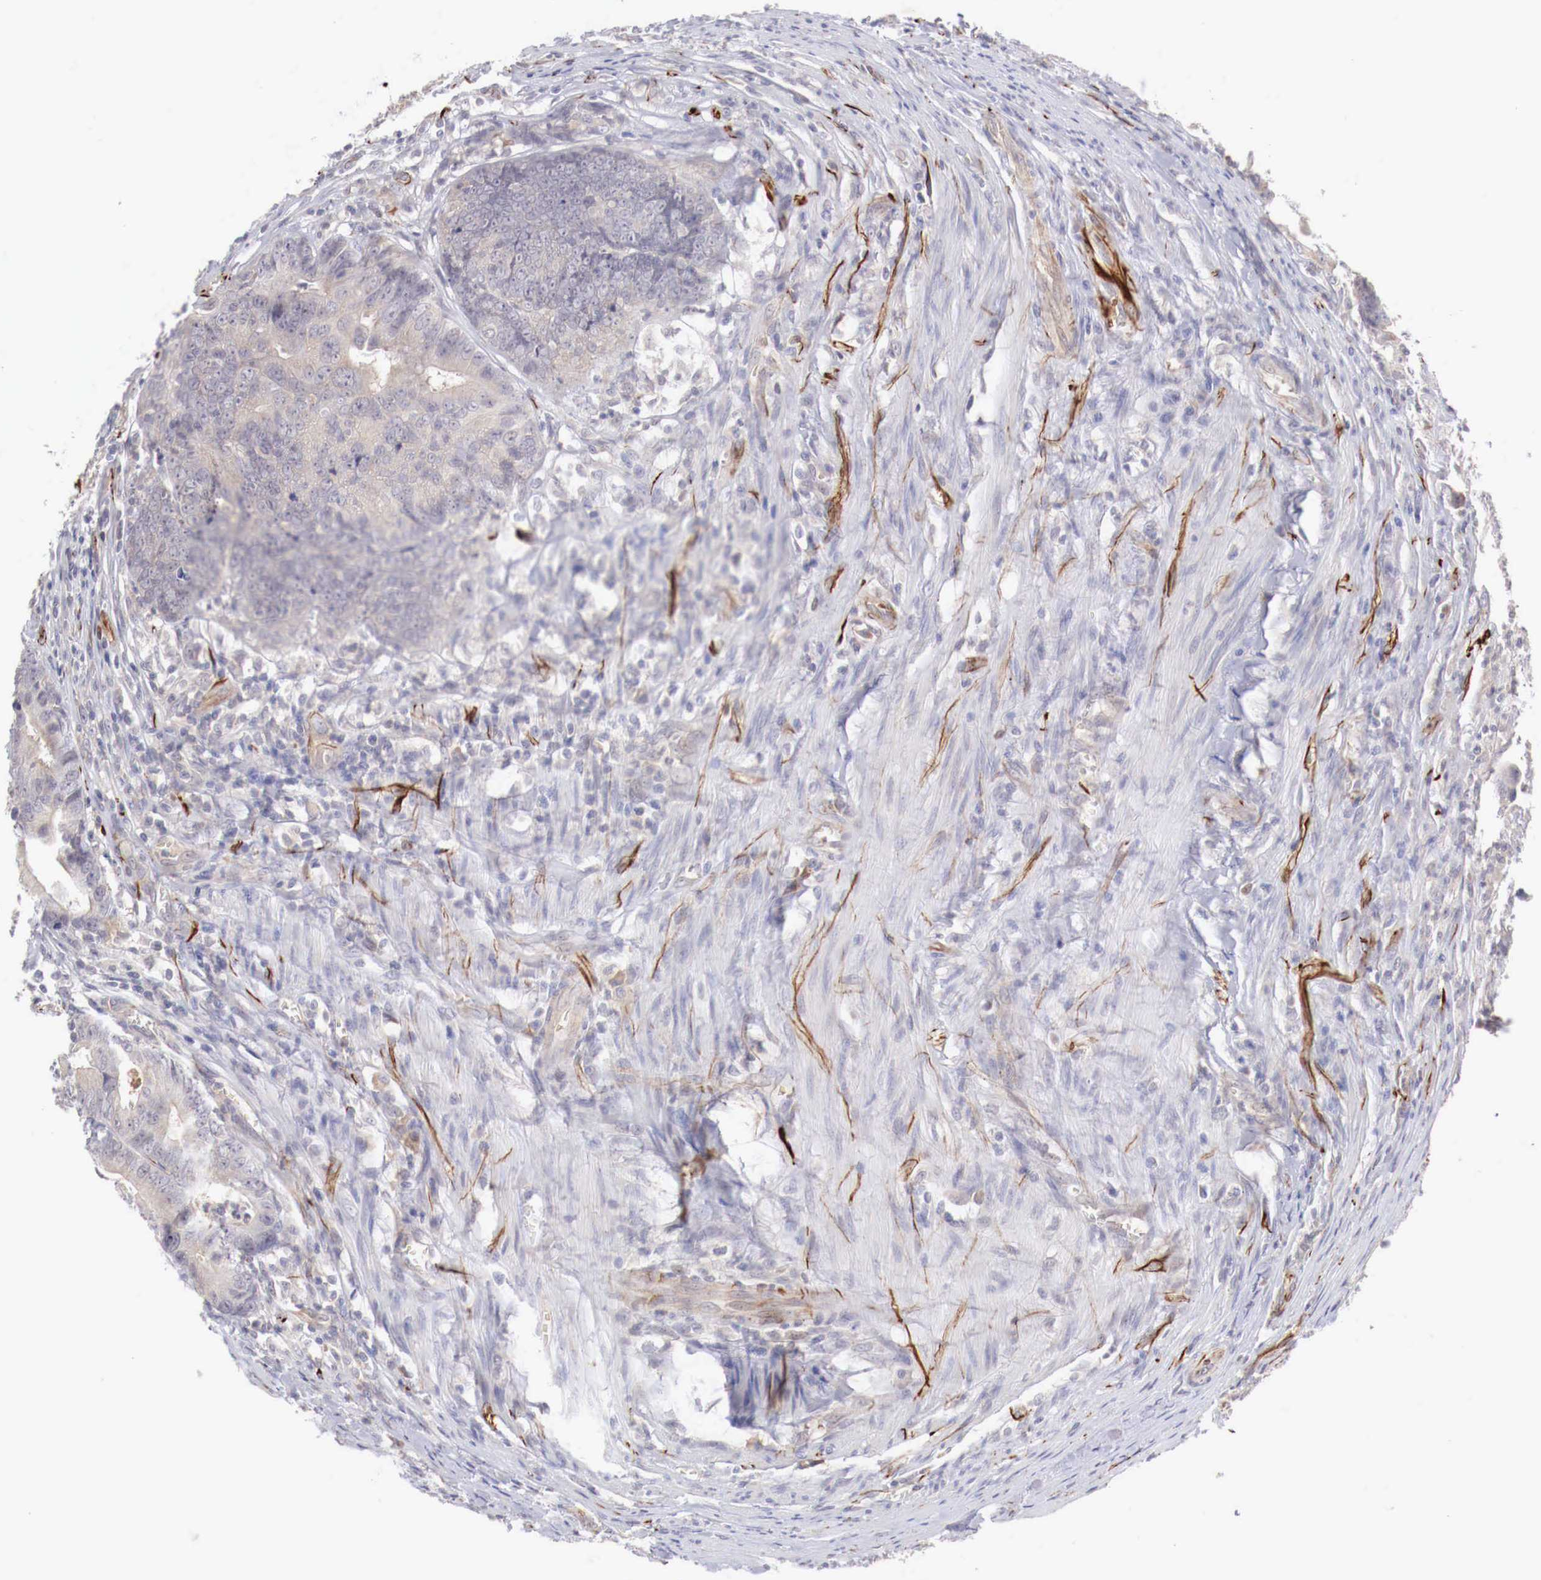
{"staining": {"intensity": "negative", "quantity": "none", "location": "none"}, "tissue": "colorectal cancer", "cell_type": "Tumor cells", "image_type": "cancer", "snomed": [{"axis": "morphology", "description": "Adenocarcinoma, NOS"}, {"axis": "topography", "description": "Colon"}], "caption": "An image of human adenocarcinoma (colorectal) is negative for staining in tumor cells.", "gene": "WT1", "patient": {"sex": "female", "age": 78}}